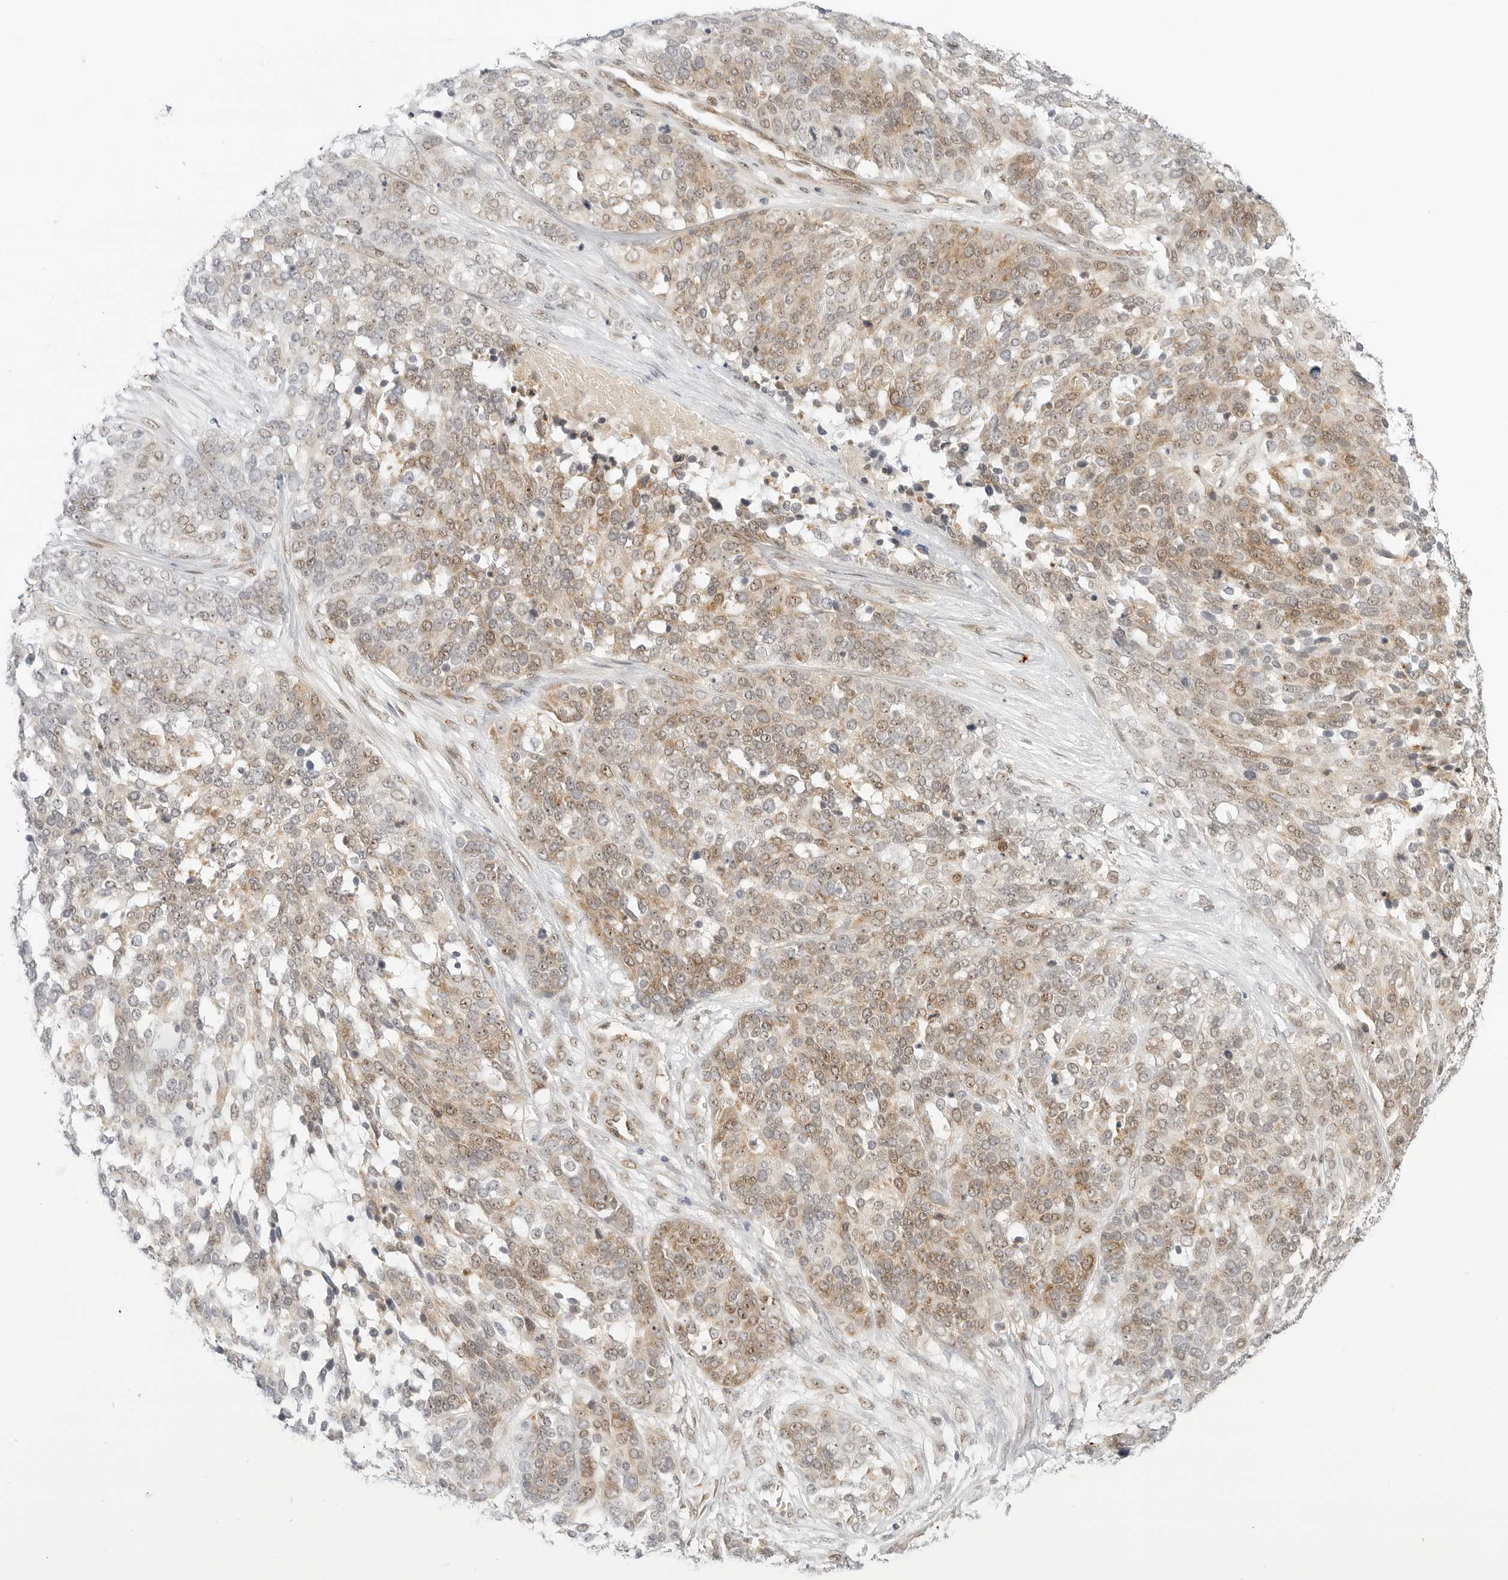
{"staining": {"intensity": "weak", "quantity": ">75%", "location": "cytoplasmic/membranous,nuclear"}, "tissue": "ovarian cancer", "cell_type": "Tumor cells", "image_type": "cancer", "snomed": [{"axis": "morphology", "description": "Cystadenocarcinoma, serous, NOS"}, {"axis": "topography", "description": "Ovary"}], "caption": "A brown stain shows weak cytoplasmic/membranous and nuclear positivity of a protein in serous cystadenocarcinoma (ovarian) tumor cells. Nuclei are stained in blue.", "gene": "HIPK3", "patient": {"sex": "female", "age": 44}}